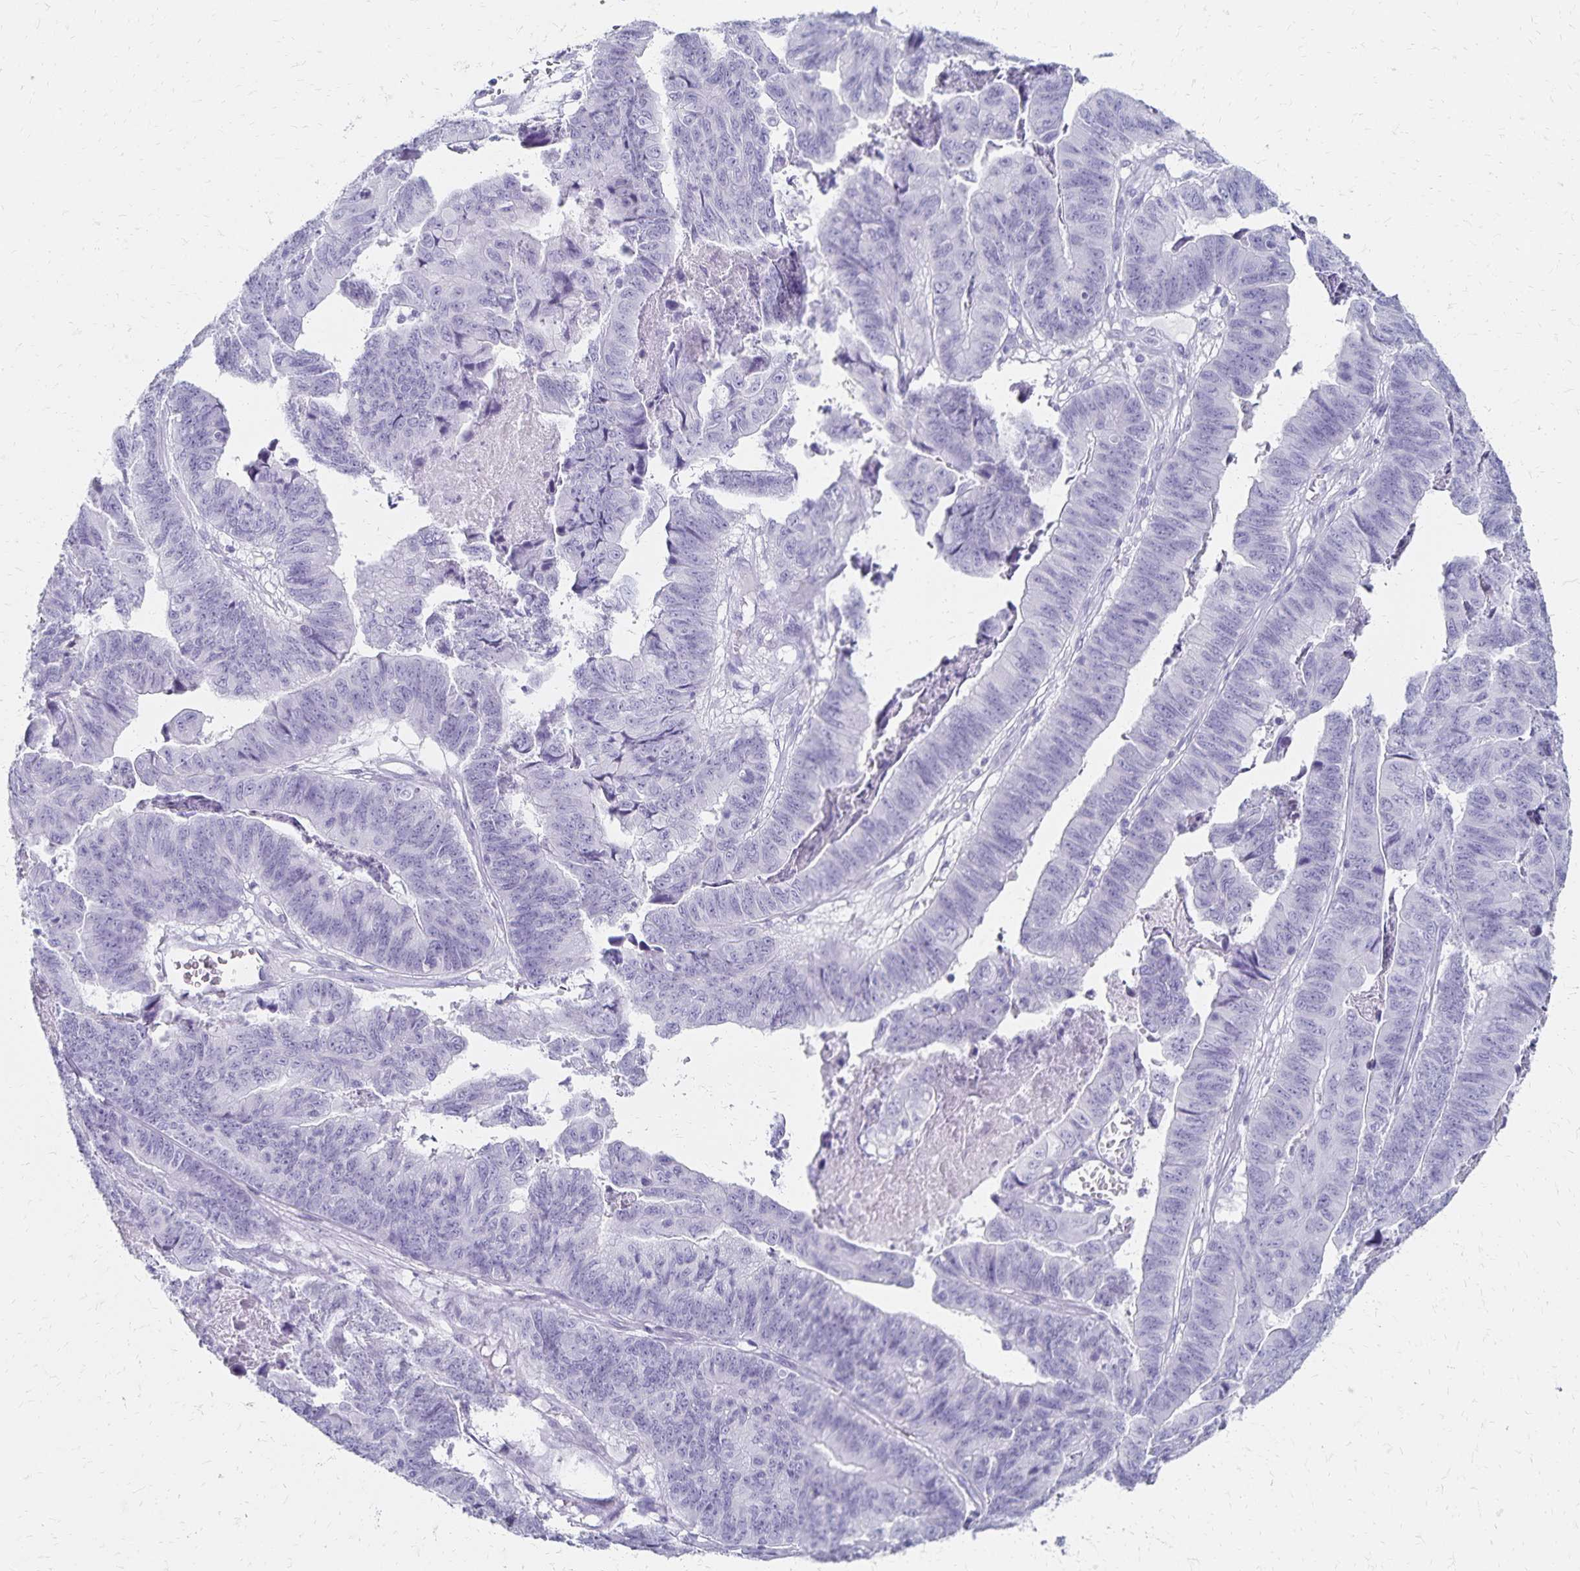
{"staining": {"intensity": "negative", "quantity": "none", "location": "none"}, "tissue": "stomach cancer", "cell_type": "Tumor cells", "image_type": "cancer", "snomed": [{"axis": "morphology", "description": "Adenocarcinoma, NOS"}, {"axis": "topography", "description": "Stomach, lower"}], "caption": "DAB immunohistochemical staining of adenocarcinoma (stomach) shows no significant staining in tumor cells. Nuclei are stained in blue.", "gene": "GIP", "patient": {"sex": "male", "age": 77}}